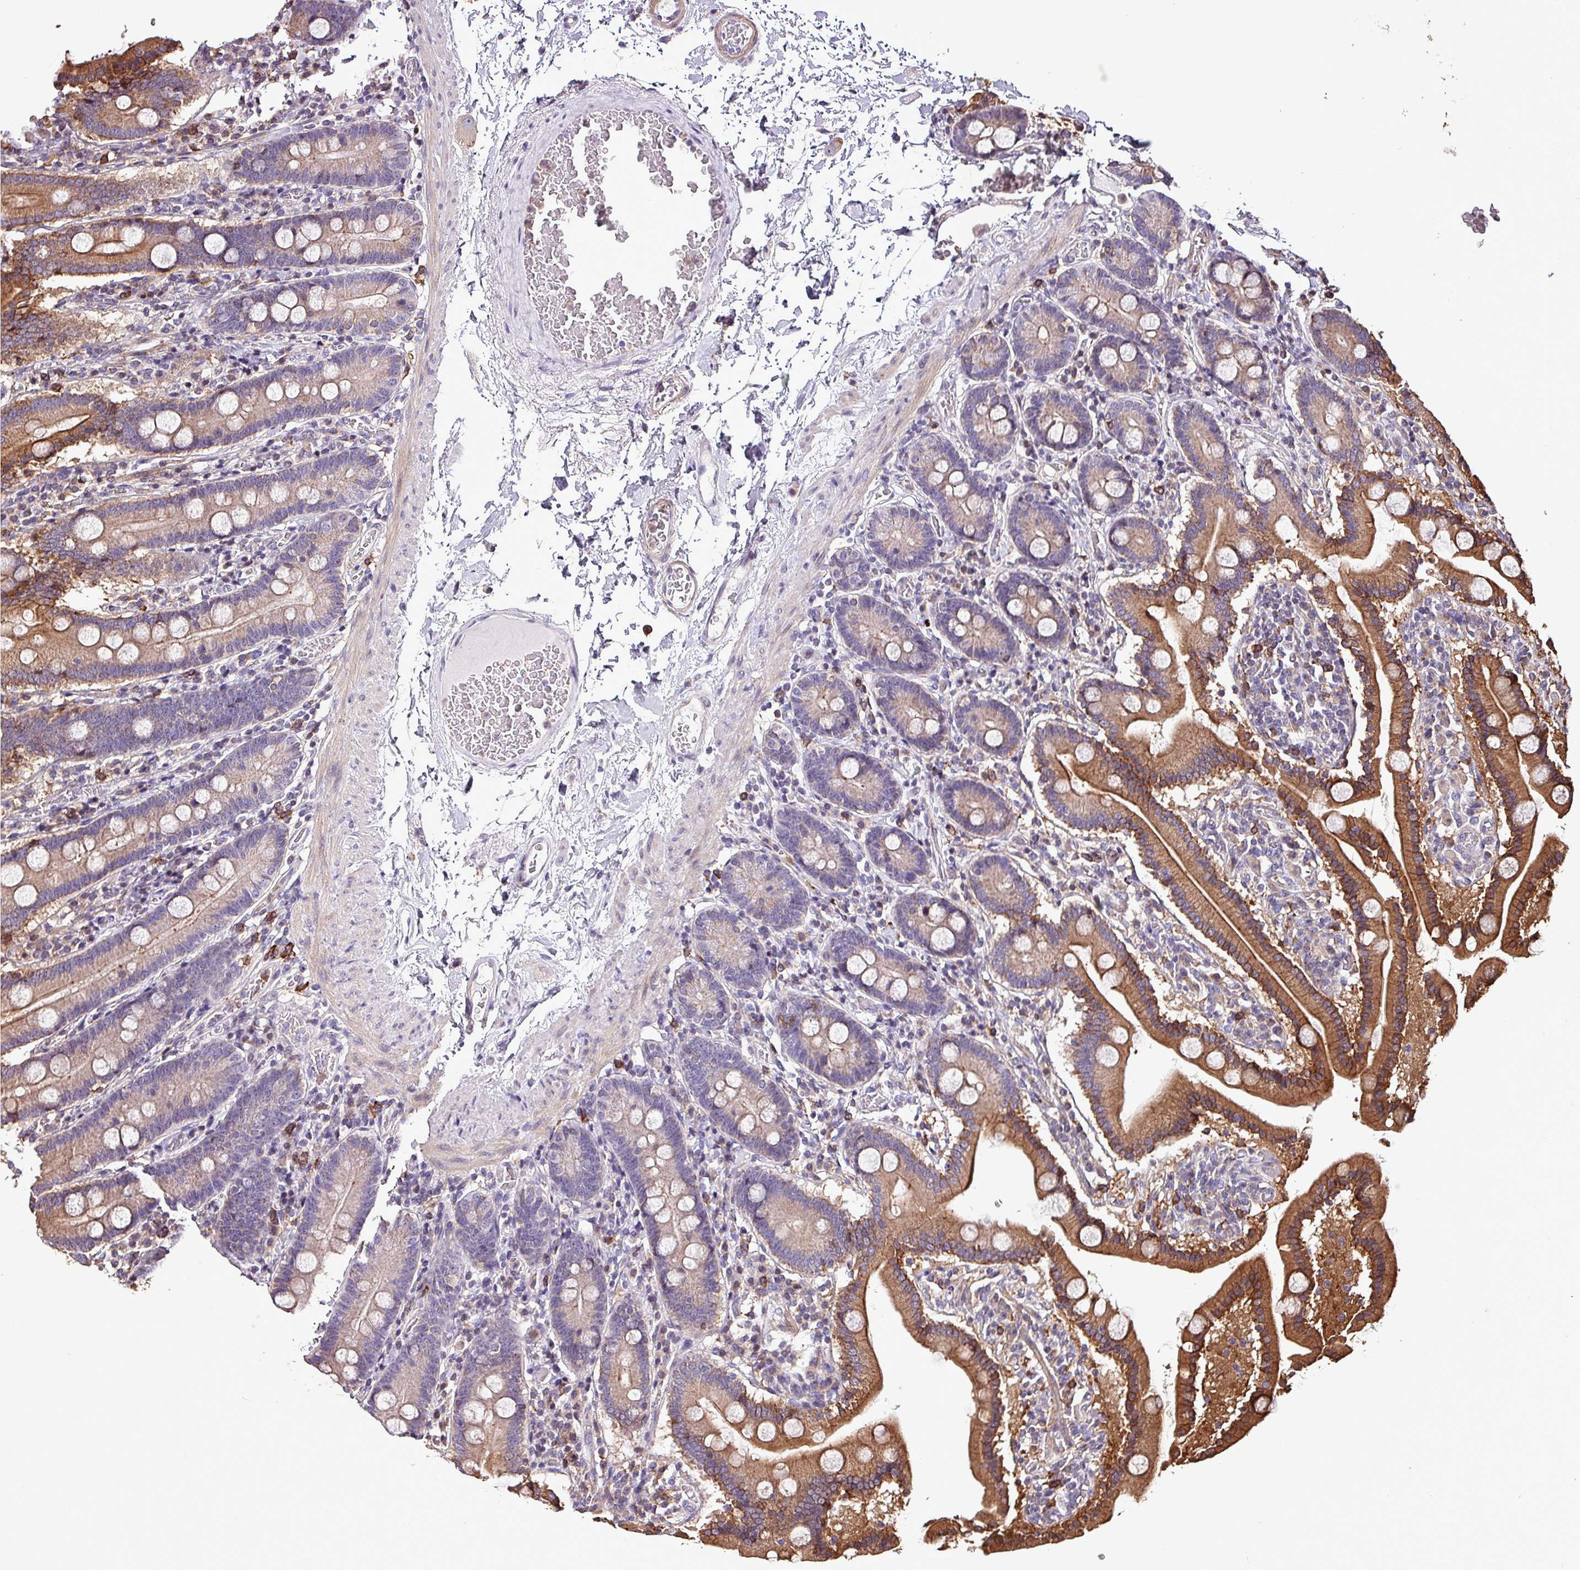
{"staining": {"intensity": "strong", "quantity": "25%-75%", "location": "cytoplasmic/membranous"}, "tissue": "duodenum", "cell_type": "Glandular cells", "image_type": "normal", "snomed": [{"axis": "morphology", "description": "Normal tissue, NOS"}, {"axis": "topography", "description": "Duodenum"}], "caption": "This image shows normal duodenum stained with immunohistochemistry to label a protein in brown. The cytoplasmic/membranous of glandular cells show strong positivity for the protein. Nuclei are counter-stained blue.", "gene": "SCIN", "patient": {"sex": "male", "age": 55}}